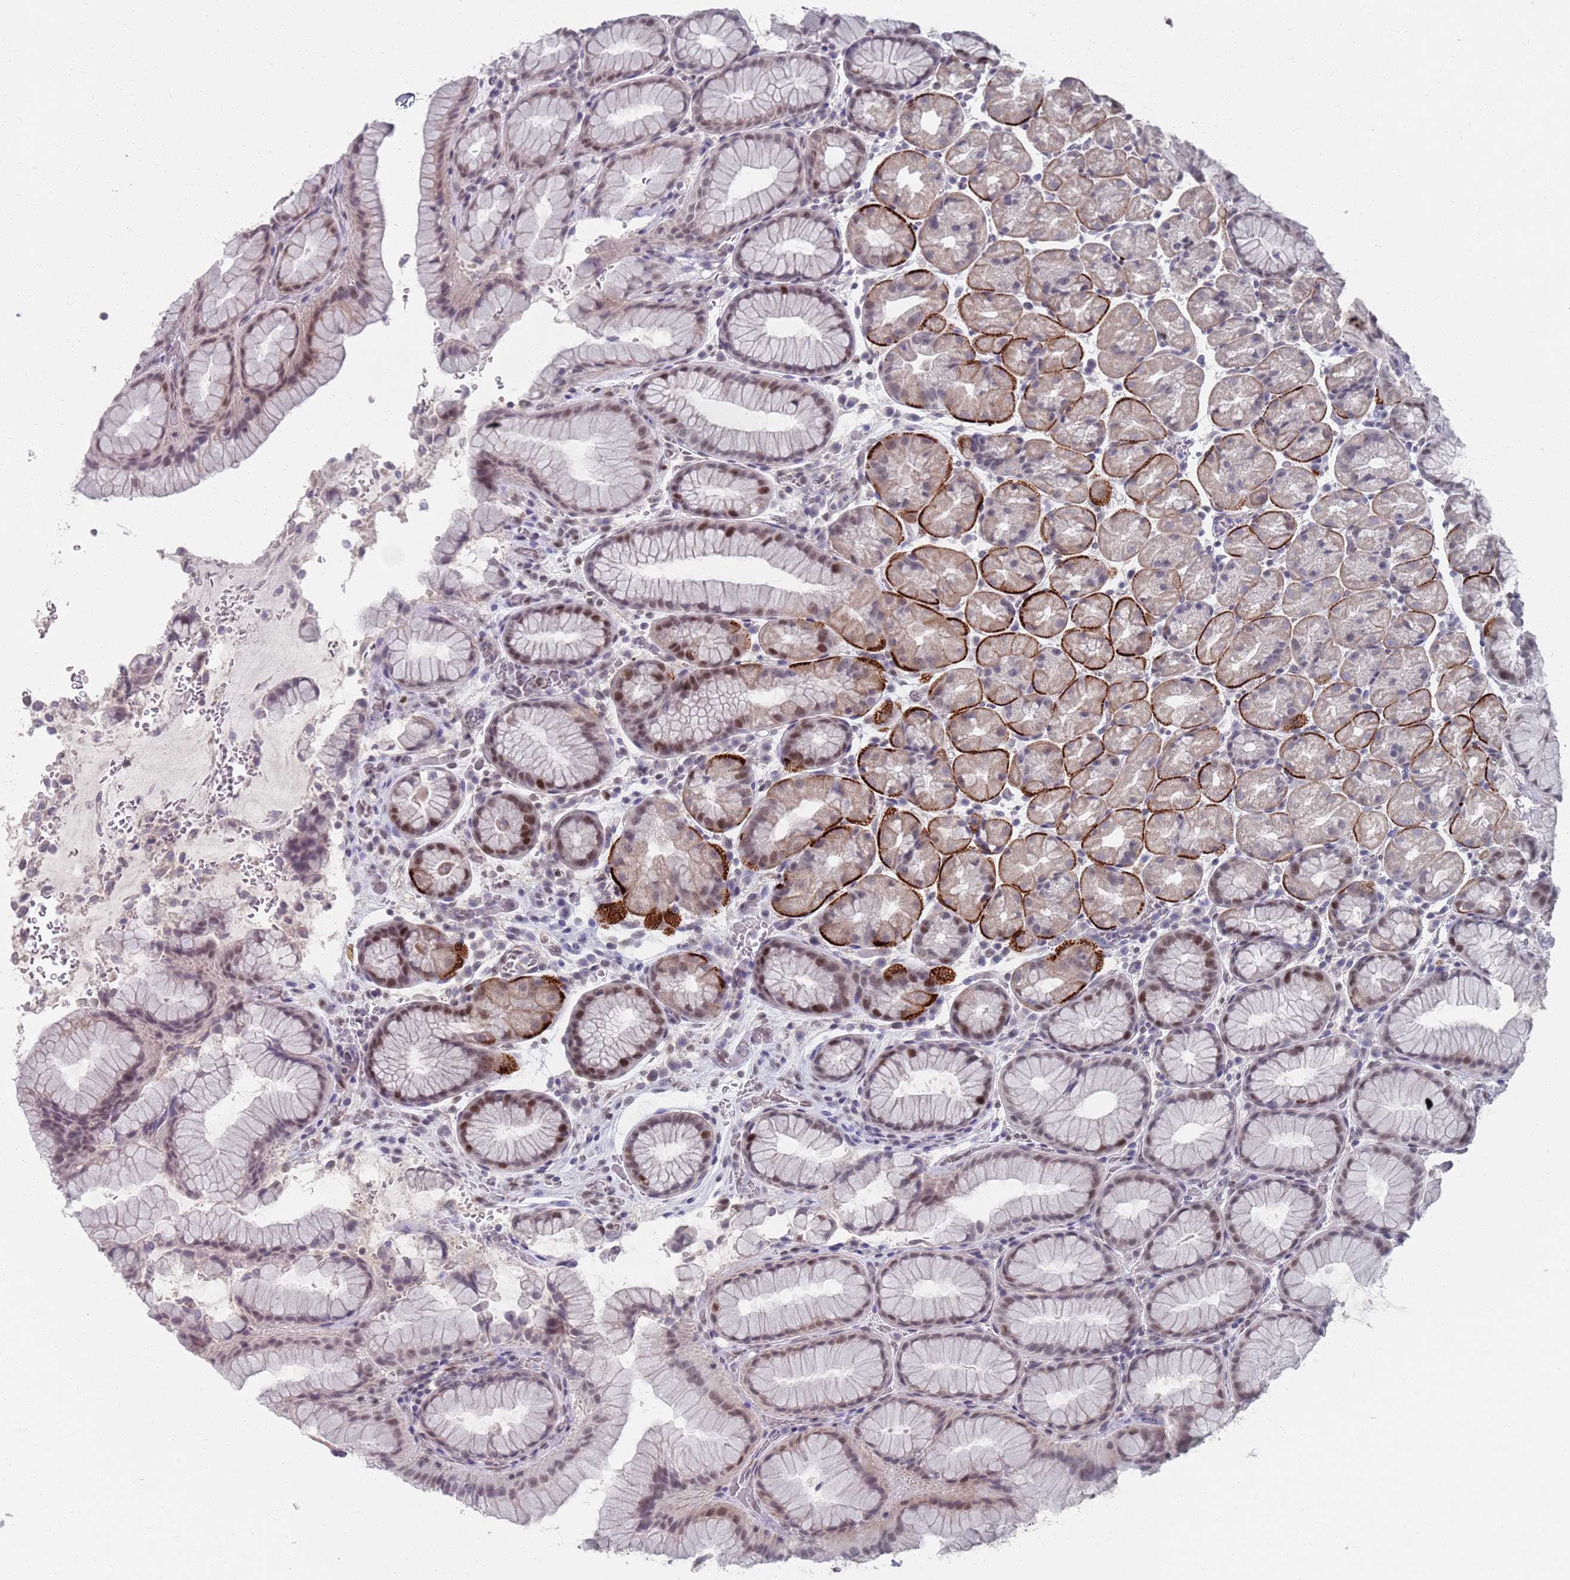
{"staining": {"intensity": "strong", "quantity": "<25%", "location": "cytoplasmic/membranous,nuclear"}, "tissue": "stomach", "cell_type": "Glandular cells", "image_type": "normal", "snomed": [{"axis": "morphology", "description": "Normal tissue, NOS"}, {"axis": "topography", "description": "Stomach, upper"}, {"axis": "topography", "description": "Stomach, lower"}], "caption": "The image exhibits a brown stain indicating the presence of a protein in the cytoplasmic/membranous,nuclear of glandular cells in stomach. The protein is stained brown, and the nuclei are stained in blue (DAB (3,3'-diaminobenzidine) IHC with brightfield microscopy, high magnification).", "gene": "SAMD1", "patient": {"sex": "male", "age": 67}}